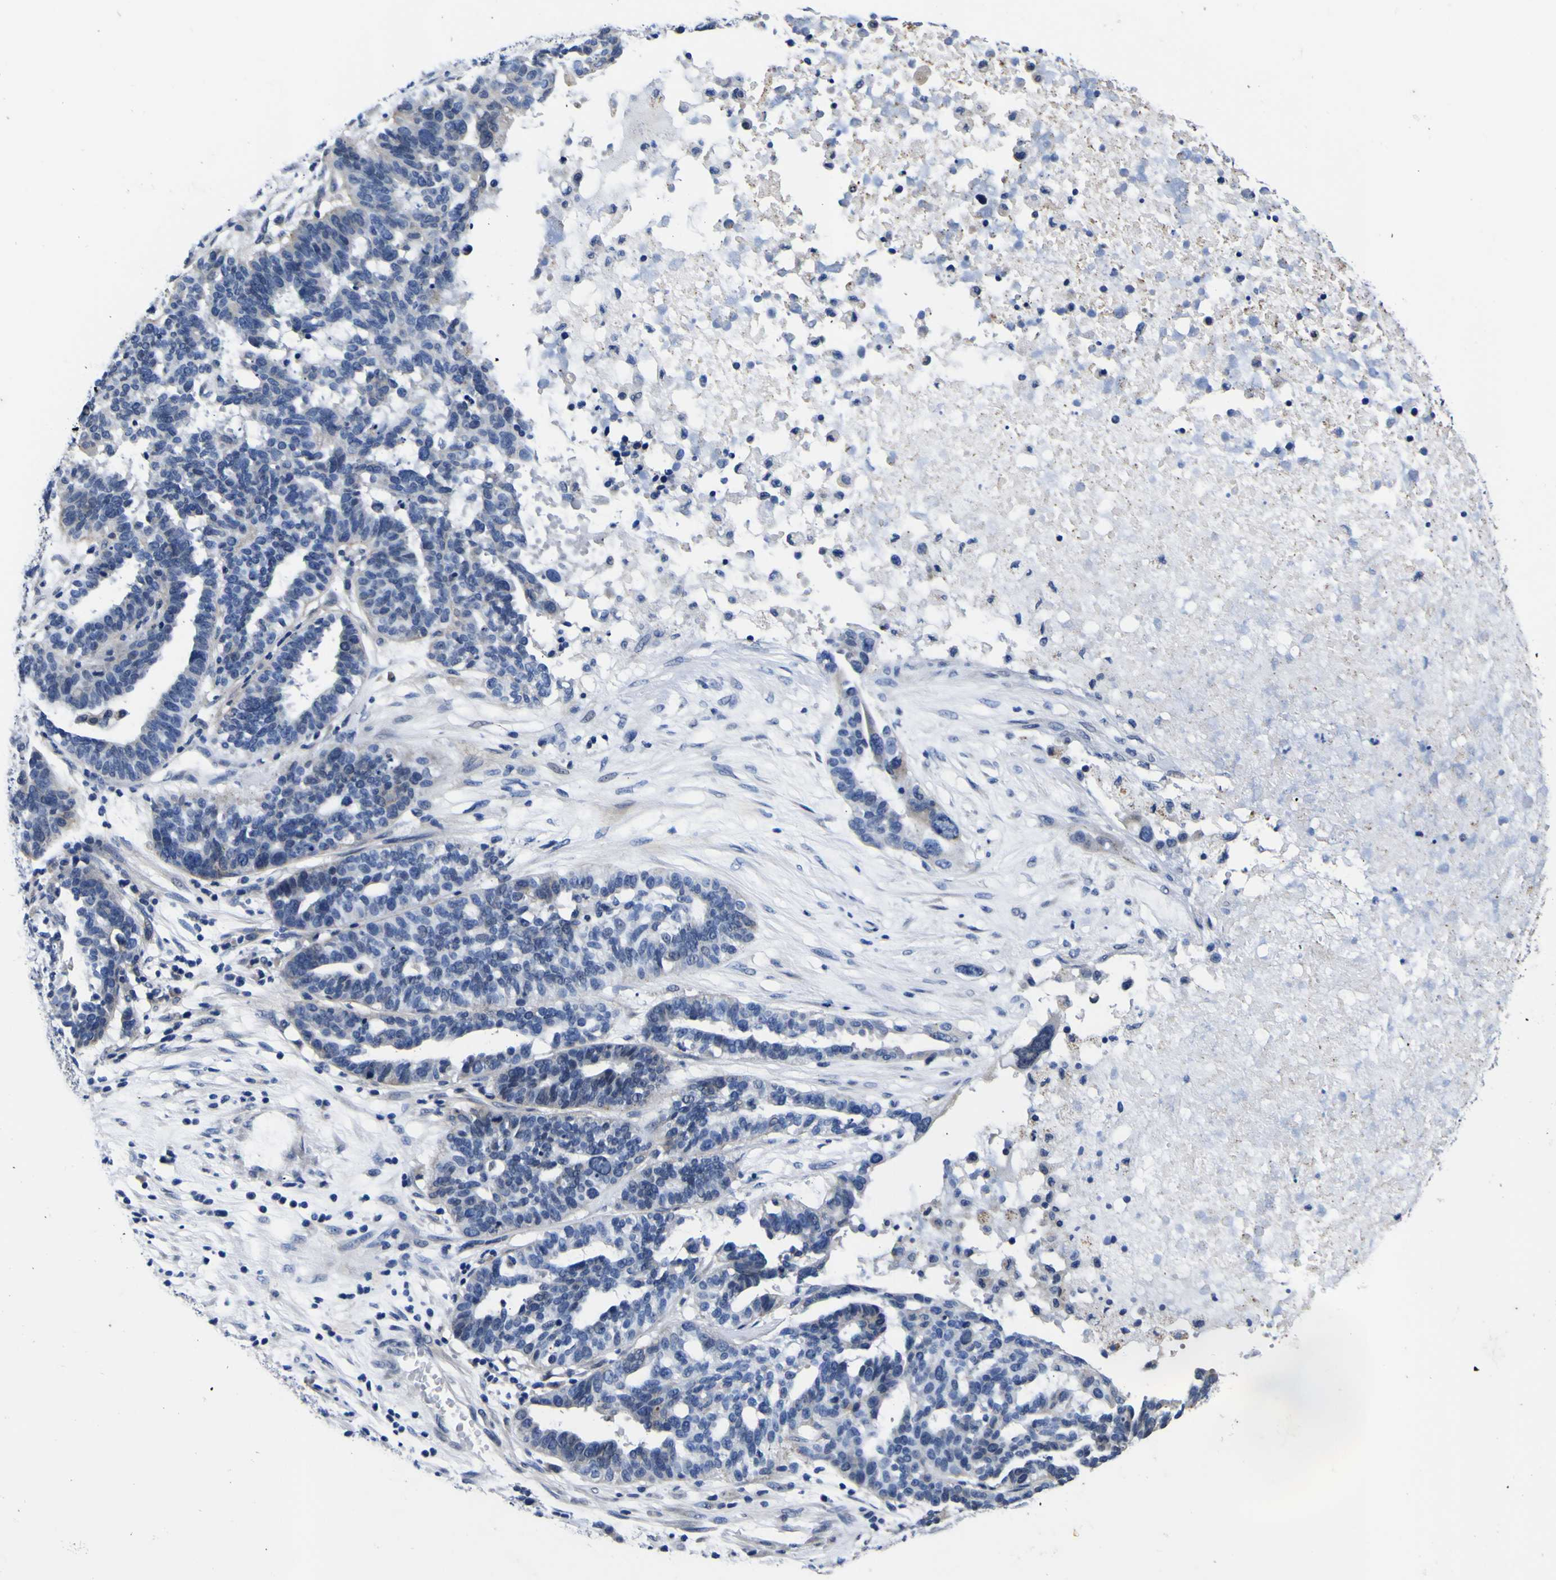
{"staining": {"intensity": "negative", "quantity": "none", "location": "none"}, "tissue": "ovarian cancer", "cell_type": "Tumor cells", "image_type": "cancer", "snomed": [{"axis": "morphology", "description": "Cystadenocarcinoma, serous, NOS"}, {"axis": "topography", "description": "Ovary"}], "caption": "Immunohistochemistry (IHC) of ovarian serous cystadenocarcinoma exhibits no staining in tumor cells.", "gene": "IGFLR1", "patient": {"sex": "female", "age": 59}}